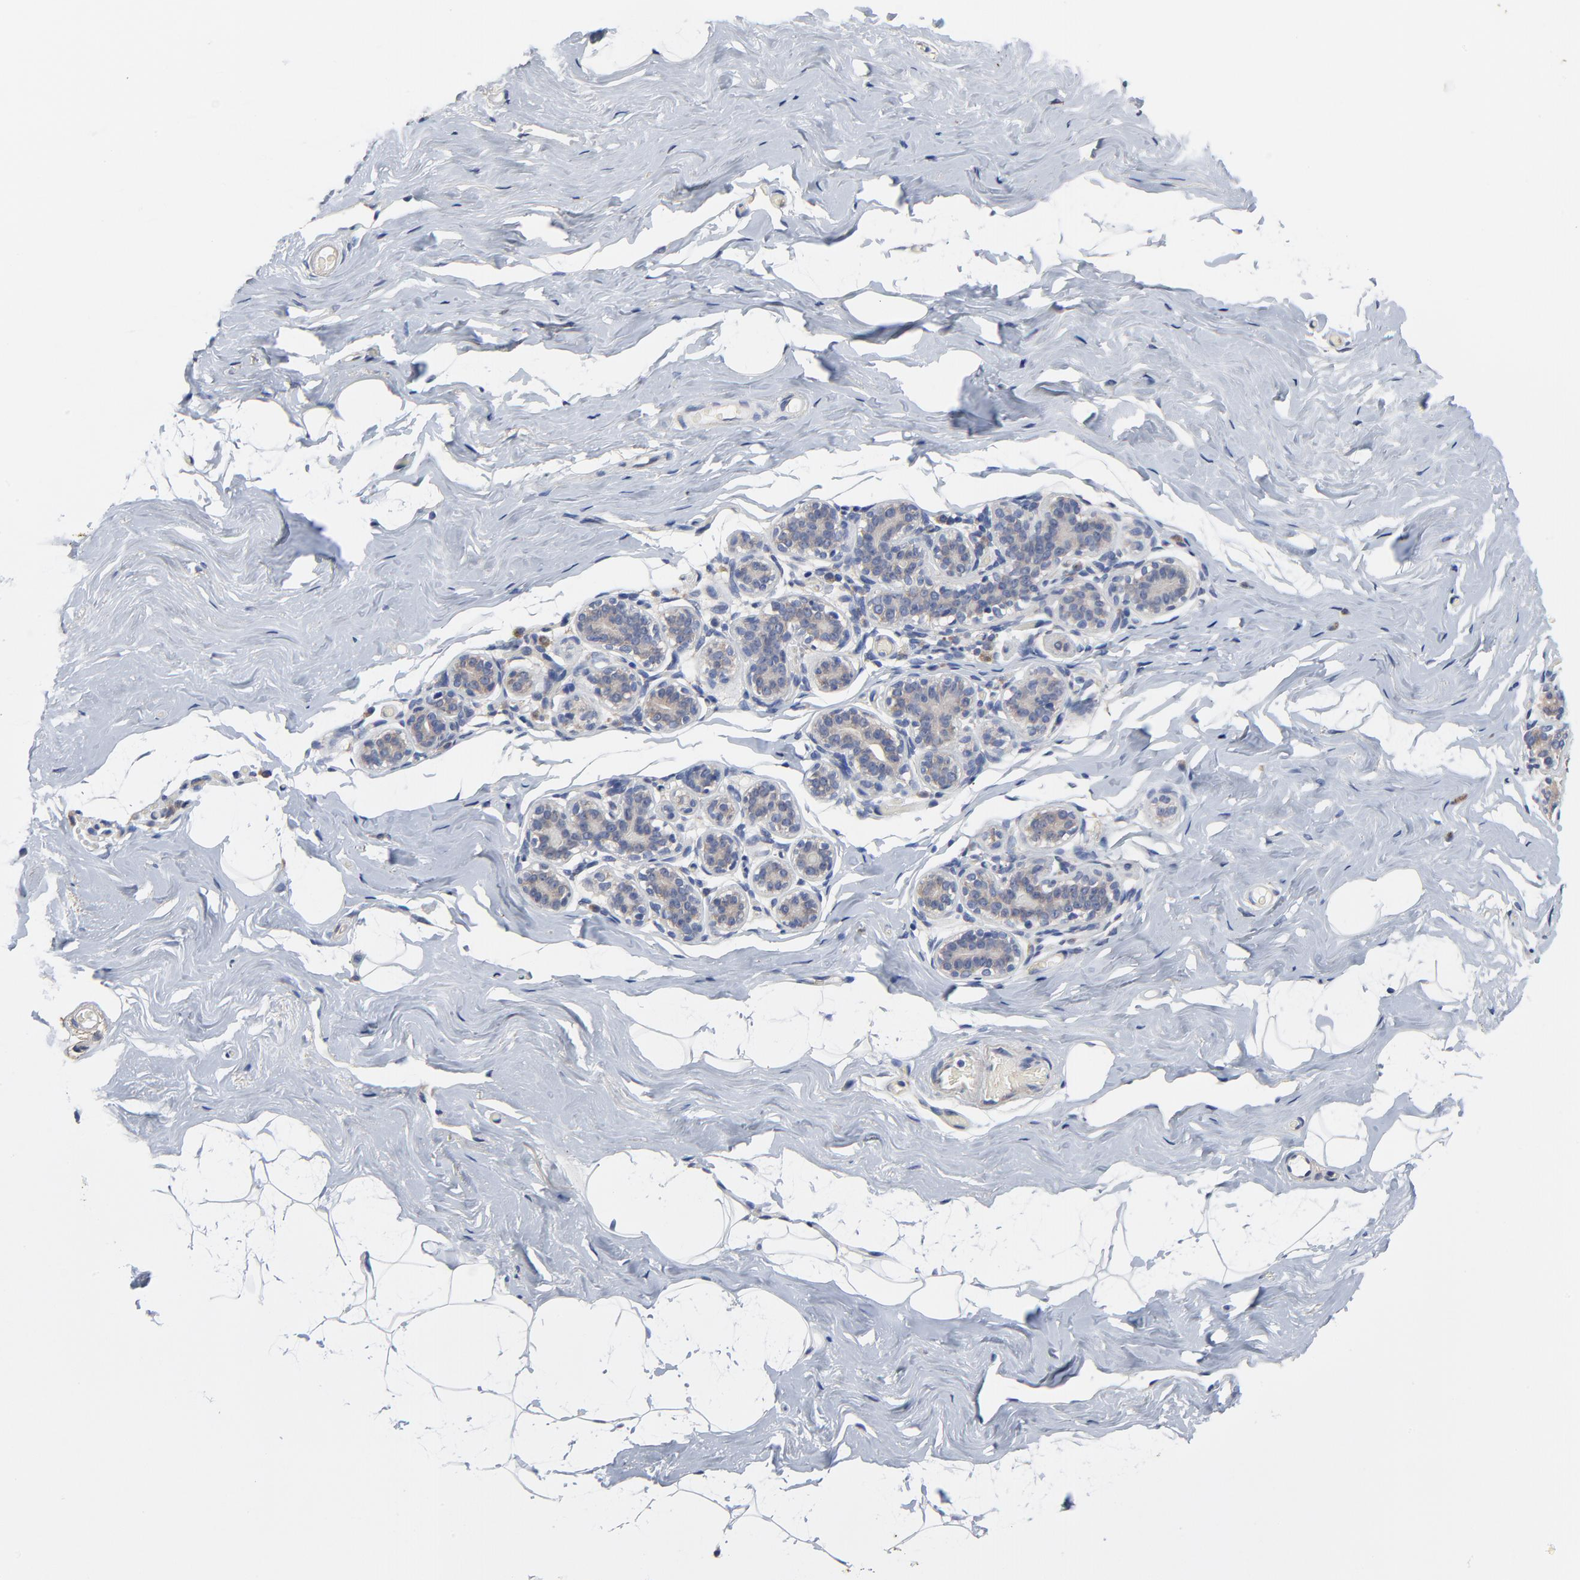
{"staining": {"intensity": "negative", "quantity": "none", "location": "none"}, "tissue": "breast", "cell_type": "Adipocytes", "image_type": "normal", "snomed": [{"axis": "morphology", "description": "Normal tissue, NOS"}, {"axis": "topography", "description": "Breast"}, {"axis": "topography", "description": "Soft tissue"}], "caption": "The immunohistochemistry photomicrograph has no significant positivity in adipocytes of breast. Brightfield microscopy of immunohistochemistry (IHC) stained with DAB (brown) and hematoxylin (blue), captured at high magnification.", "gene": "VAV2", "patient": {"sex": "female", "age": 75}}